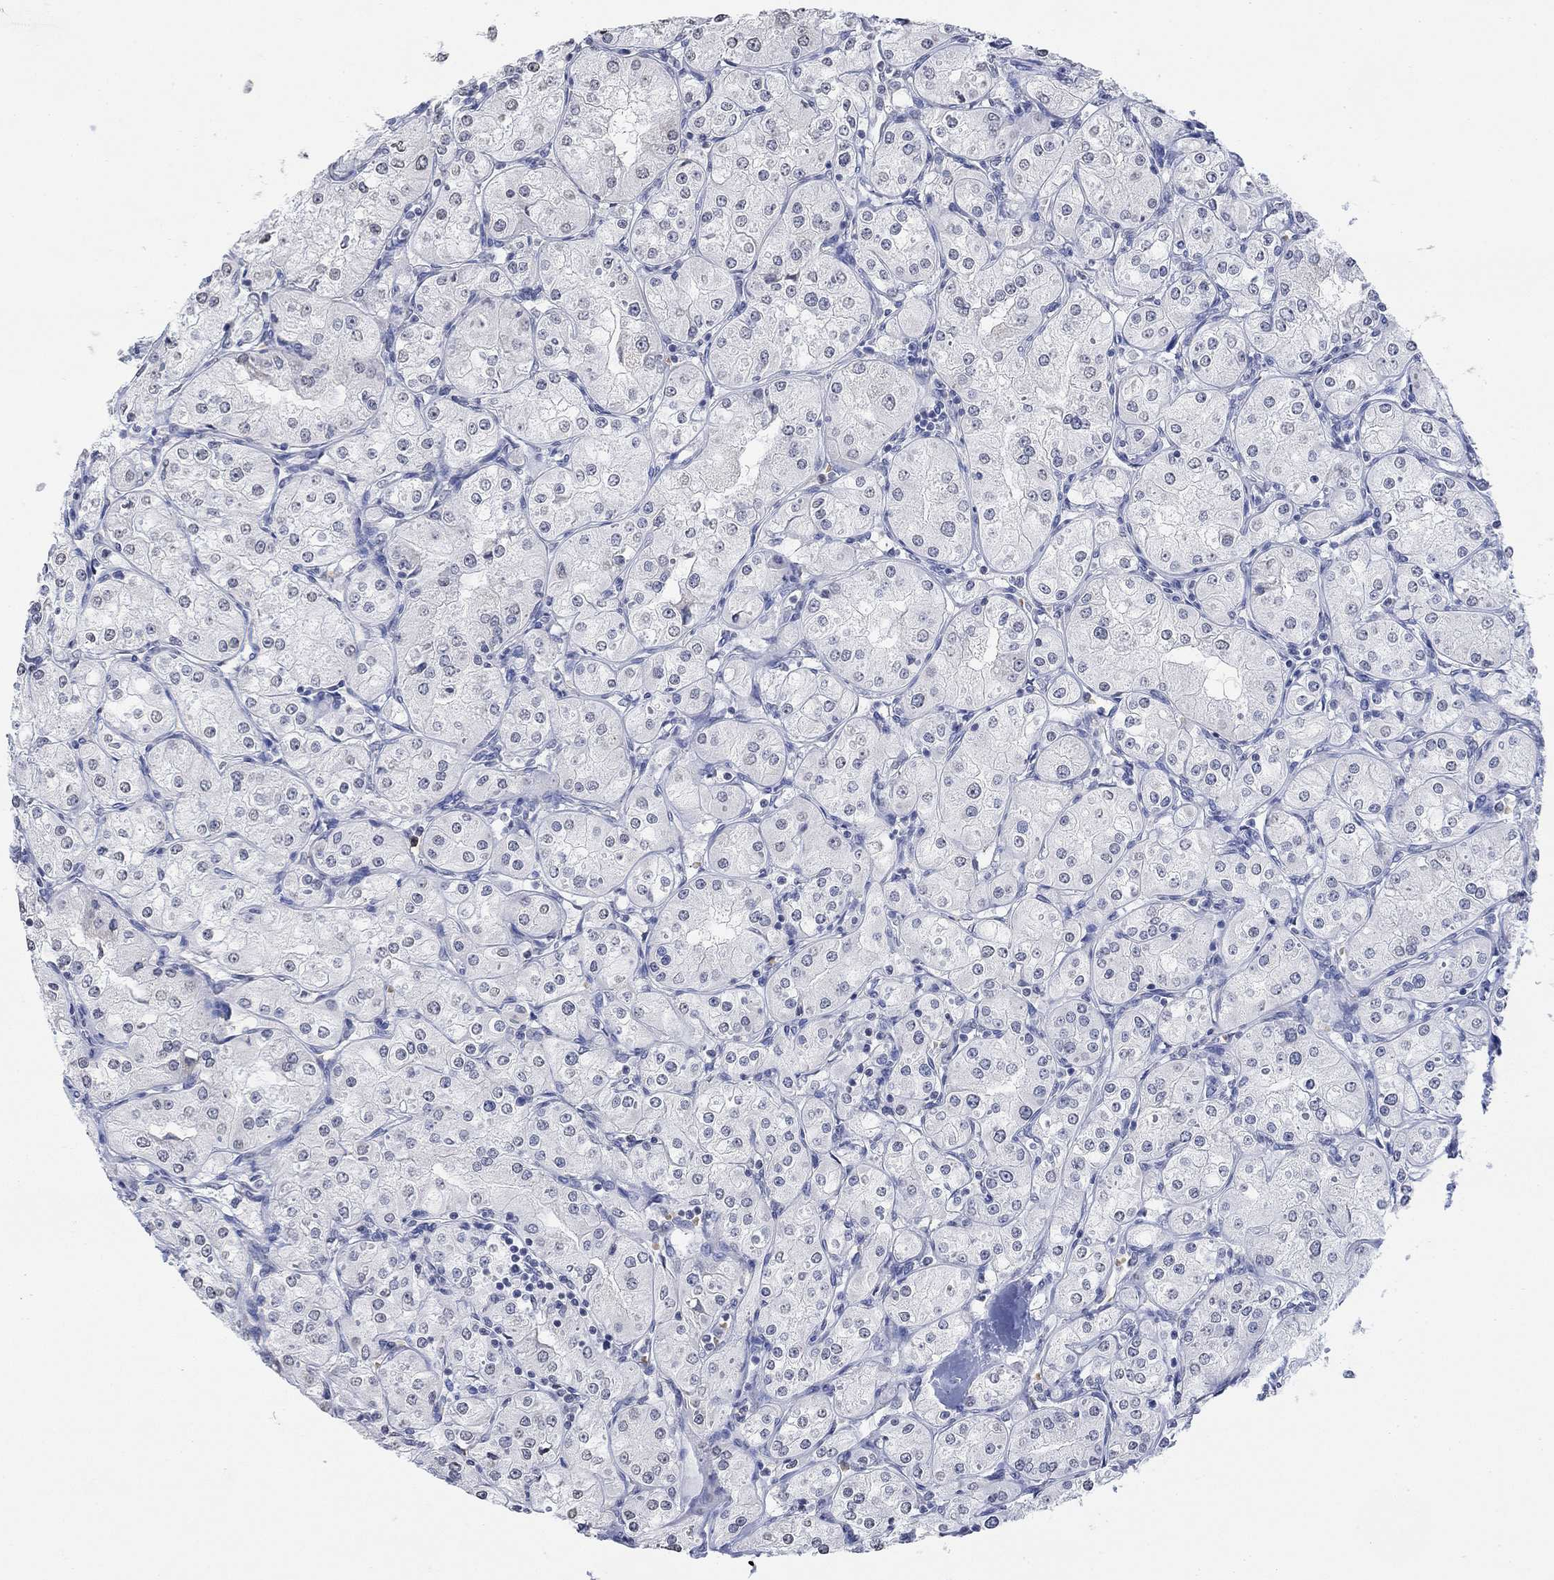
{"staining": {"intensity": "negative", "quantity": "none", "location": "none"}, "tissue": "renal cancer", "cell_type": "Tumor cells", "image_type": "cancer", "snomed": [{"axis": "morphology", "description": "Adenocarcinoma, NOS"}, {"axis": "topography", "description": "Kidney"}], "caption": "Renal cancer was stained to show a protein in brown. There is no significant expression in tumor cells.", "gene": "TMEM255A", "patient": {"sex": "male", "age": 77}}